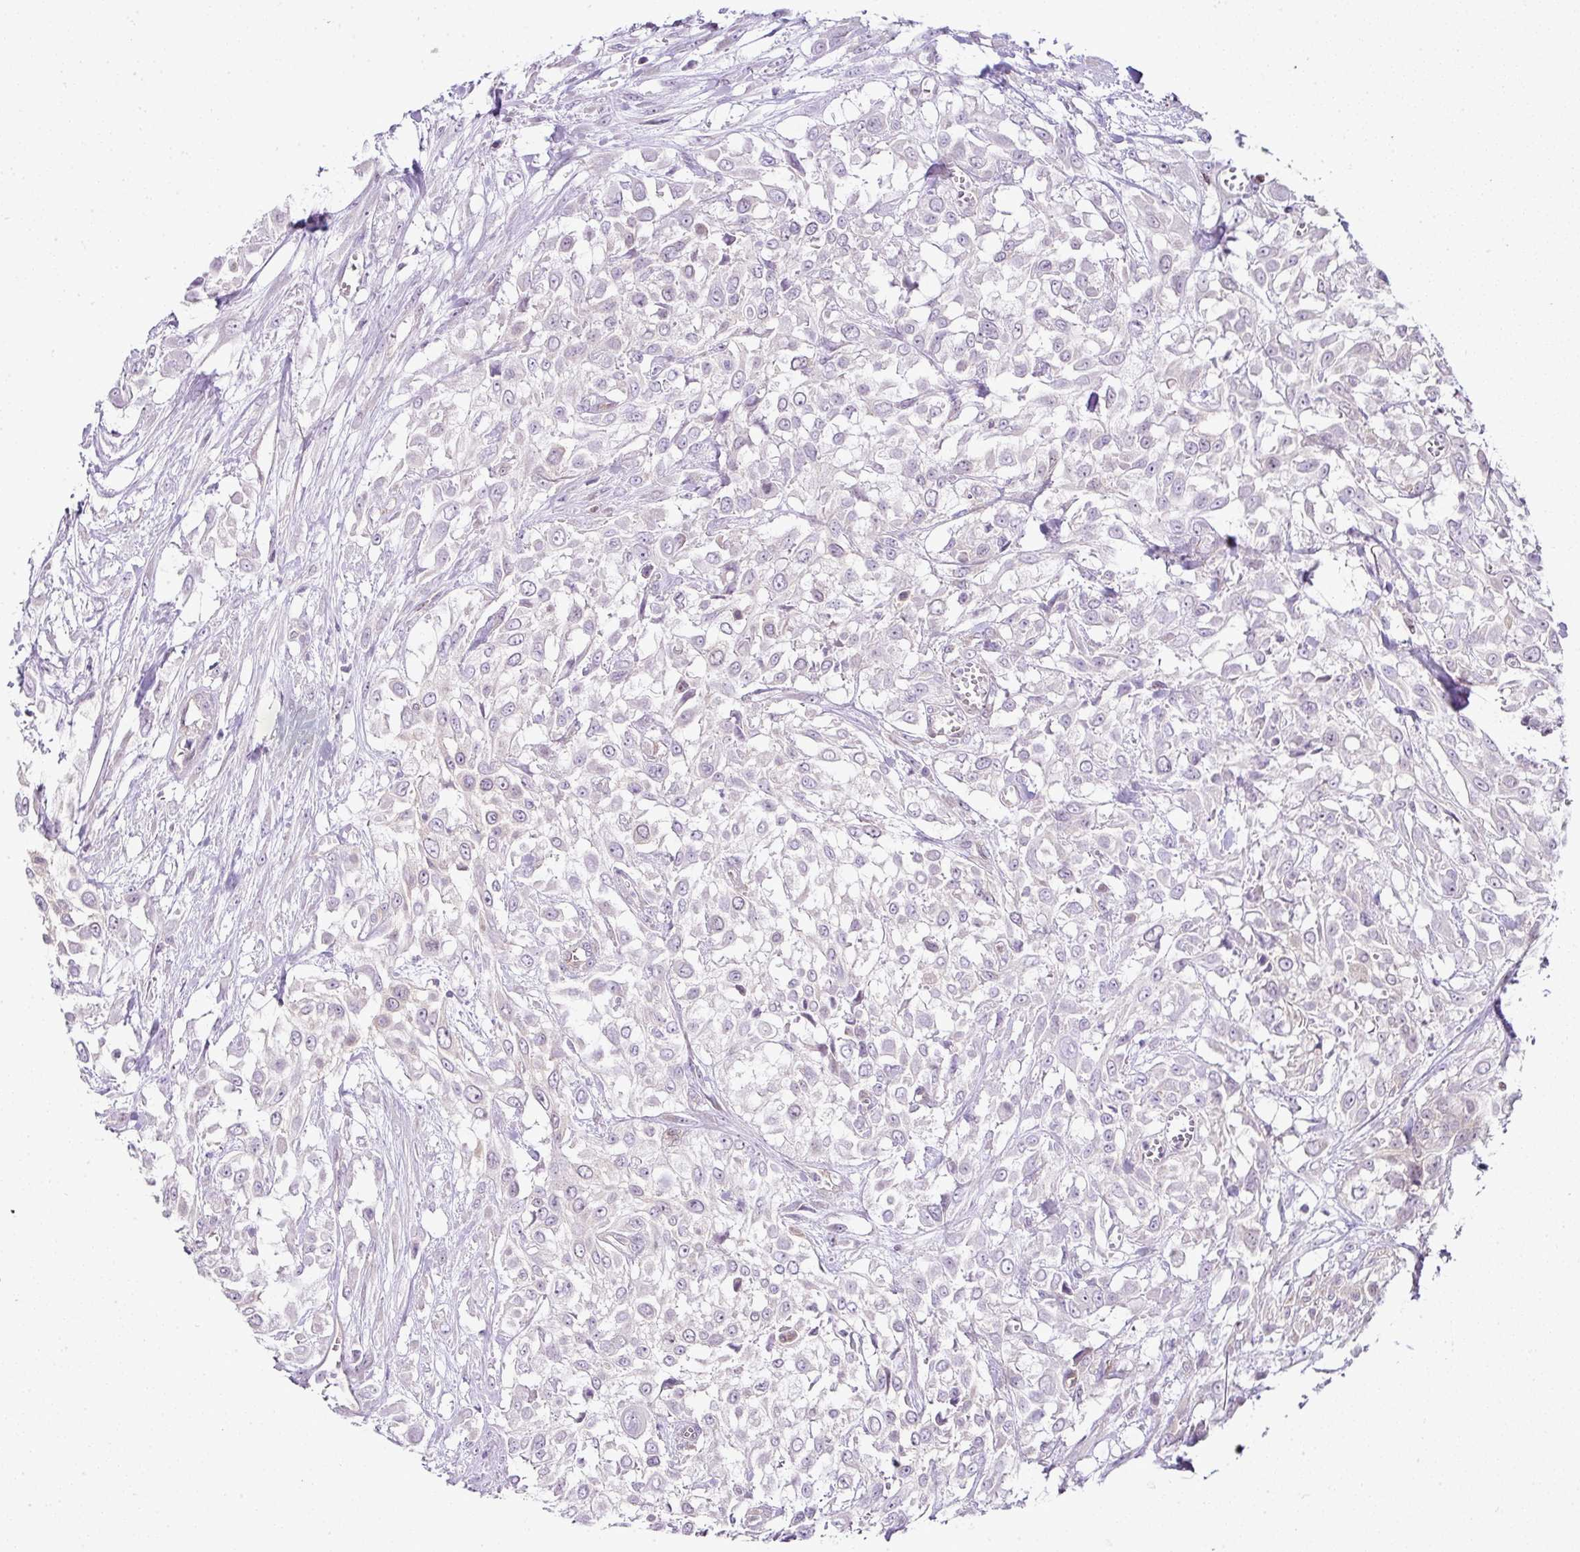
{"staining": {"intensity": "negative", "quantity": "none", "location": "none"}, "tissue": "urothelial cancer", "cell_type": "Tumor cells", "image_type": "cancer", "snomed": [{"axis": "morphology", "description": "Urothelial carcinoma, High grade"}, {"axis": "topography", "description": "Urinary bladder"}], "caption": "Immunohistochemistry of urothelial cancer reveals no expression in tumor cells. (DAB immunohistochemistry visualized using brightfield microscopy, high magnification).", "gene": "FAM32A", "patient": {"sex": "male", "age": 57}}